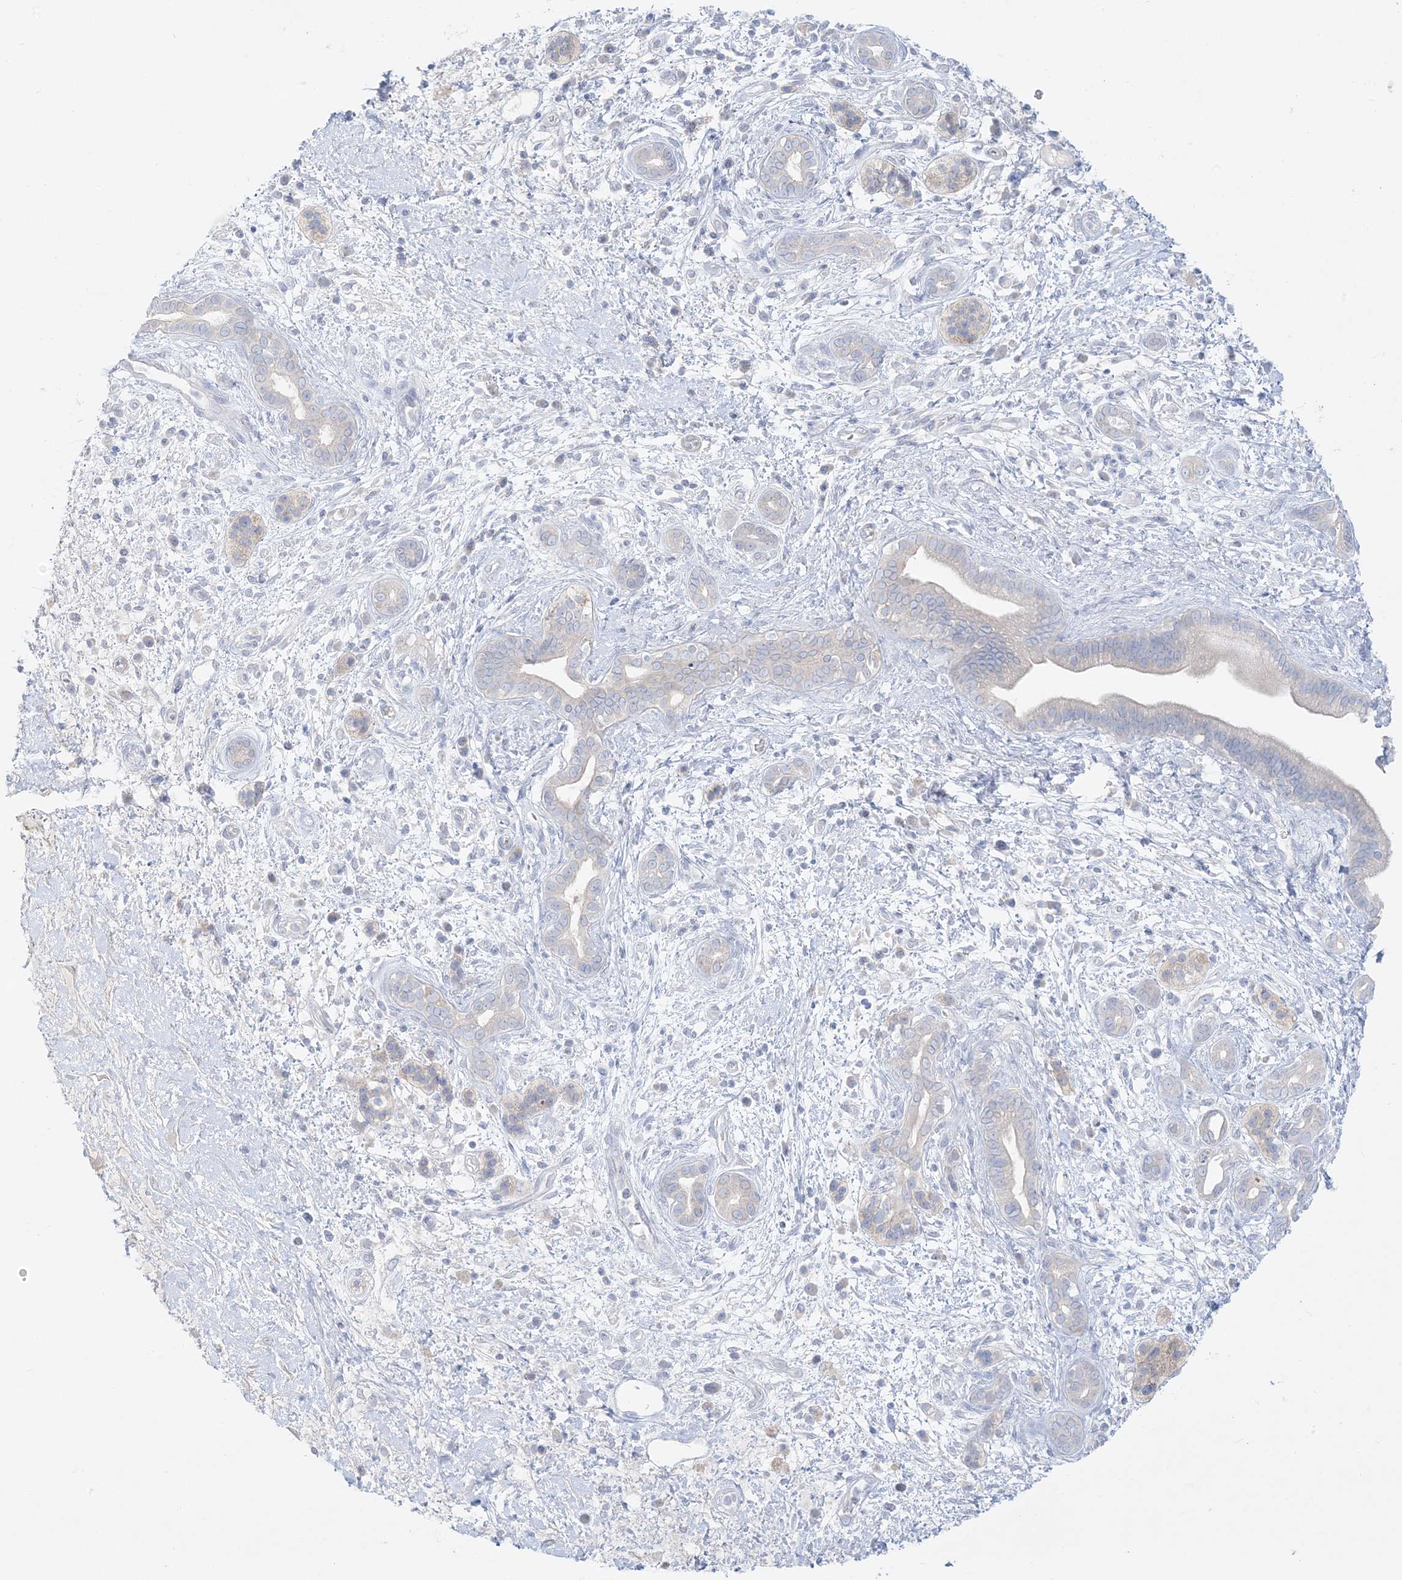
{"staining": {"intensity": "negative", "quantity": "none", "location": "none"}, "tissue": "pancreatic cancer", "cell_type": "Tumor cells", "image_type": "cancer", "snomed": [{"axis": "morphology", "description": "Adenocarcinoma, NOS"}, {"axis": "topography", "description": "Pancreas"}], "caption": "High magnification brightfield microscopy of adenocarcinoma (pancreatic) stained with DAB (brown) and counterstained with hematoxylin (blue): tumor cells show no significant positivity.", "gene": "FAM184A", "patient": {"sex": "male", "age": 78}}